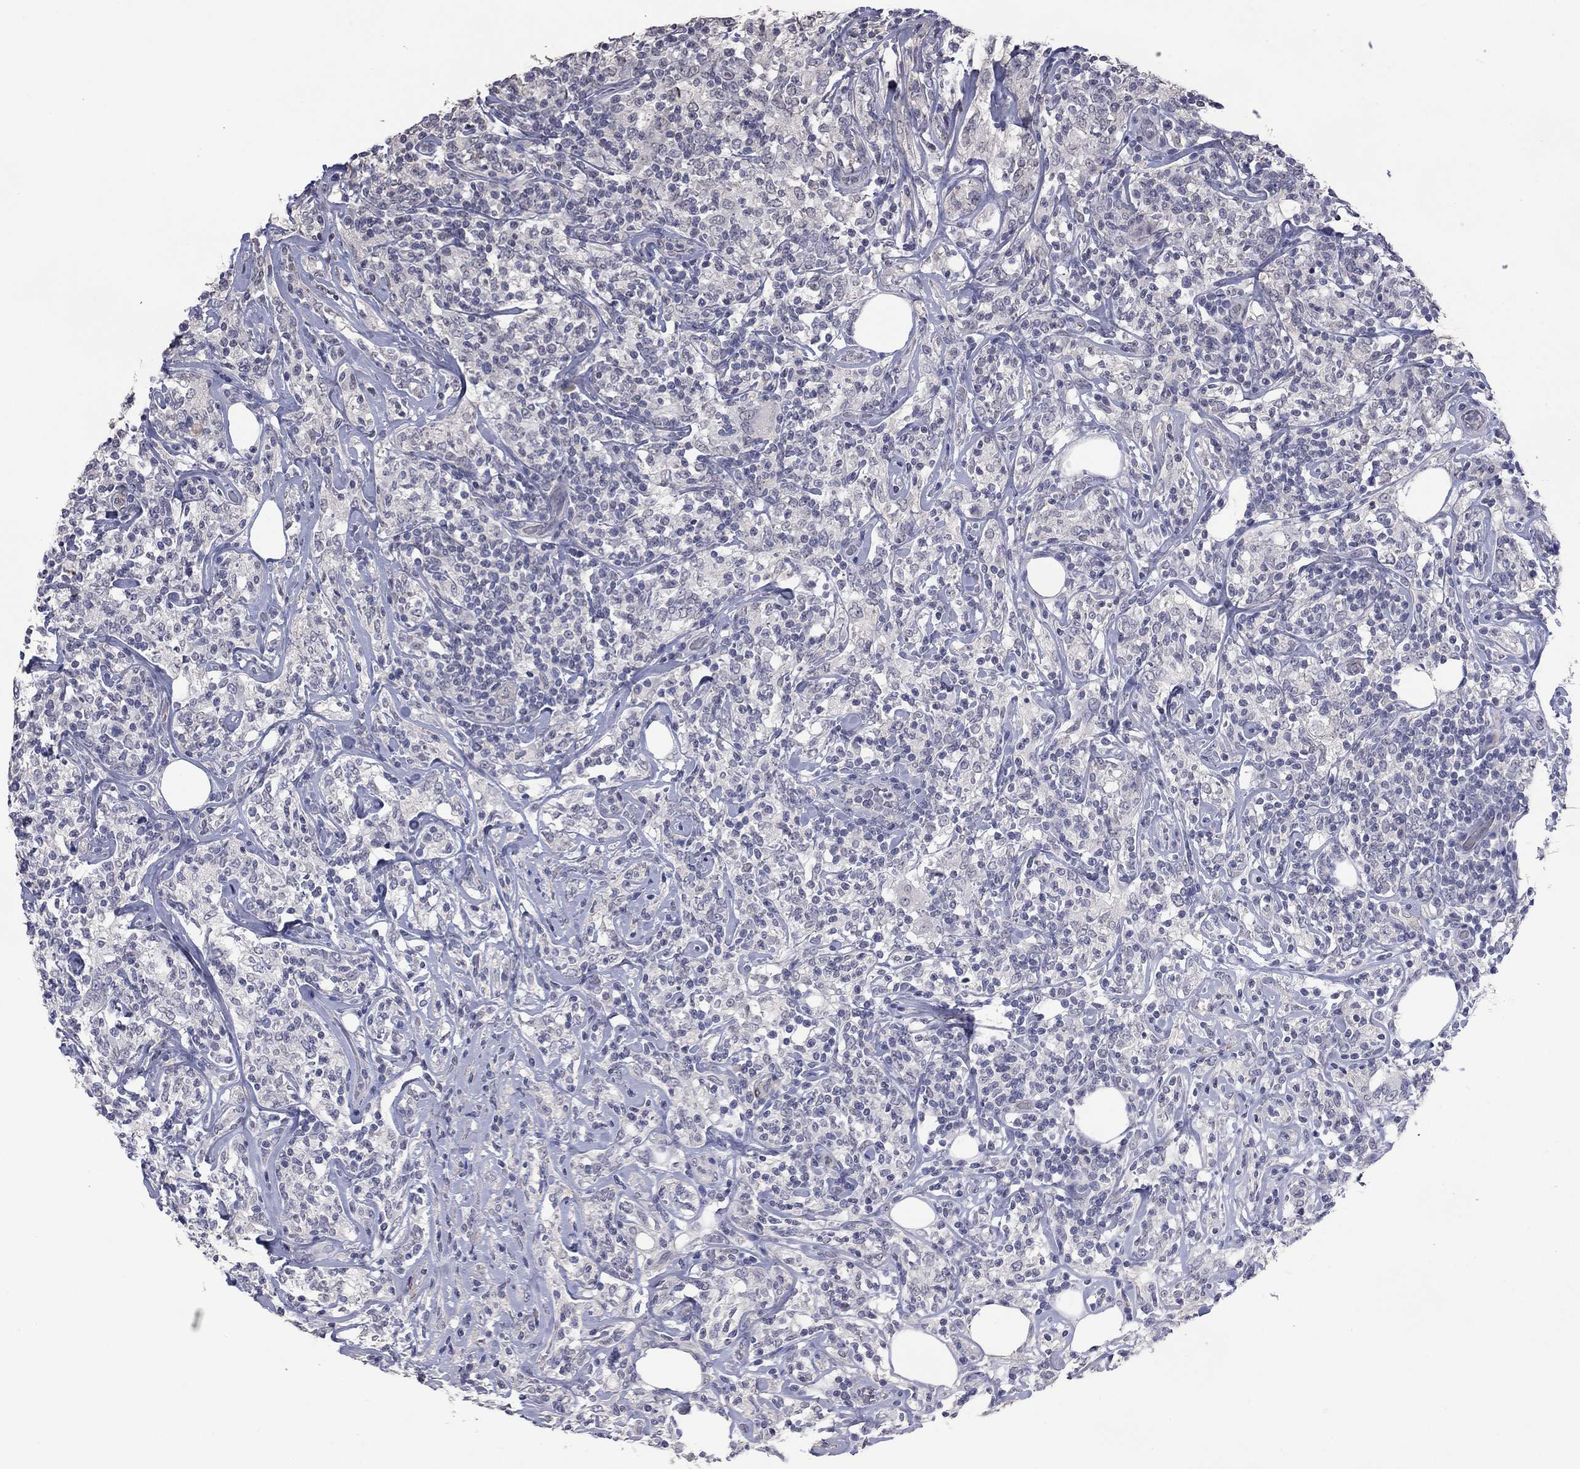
{"staining": {"intensity": "negative", "quantity": "none", "location": "none"}, "tissue": "lymphoma", "cell_type": "Tumor cells", "image_type": "cancer", "snomed": [{"axis": "morphology", "description": "Malignant lymphoma, non-Hodgkin's type, High grade"}, {"axis": "topography", "description": "Lymph node"}], "caption": "IHC of human lymphoma reveals no staining in tumor cells. (DAB immunohistochemistry (IHC), high magnification).", "gene": "IP6K3", "patient": {"sex": "female", "age": 84}}